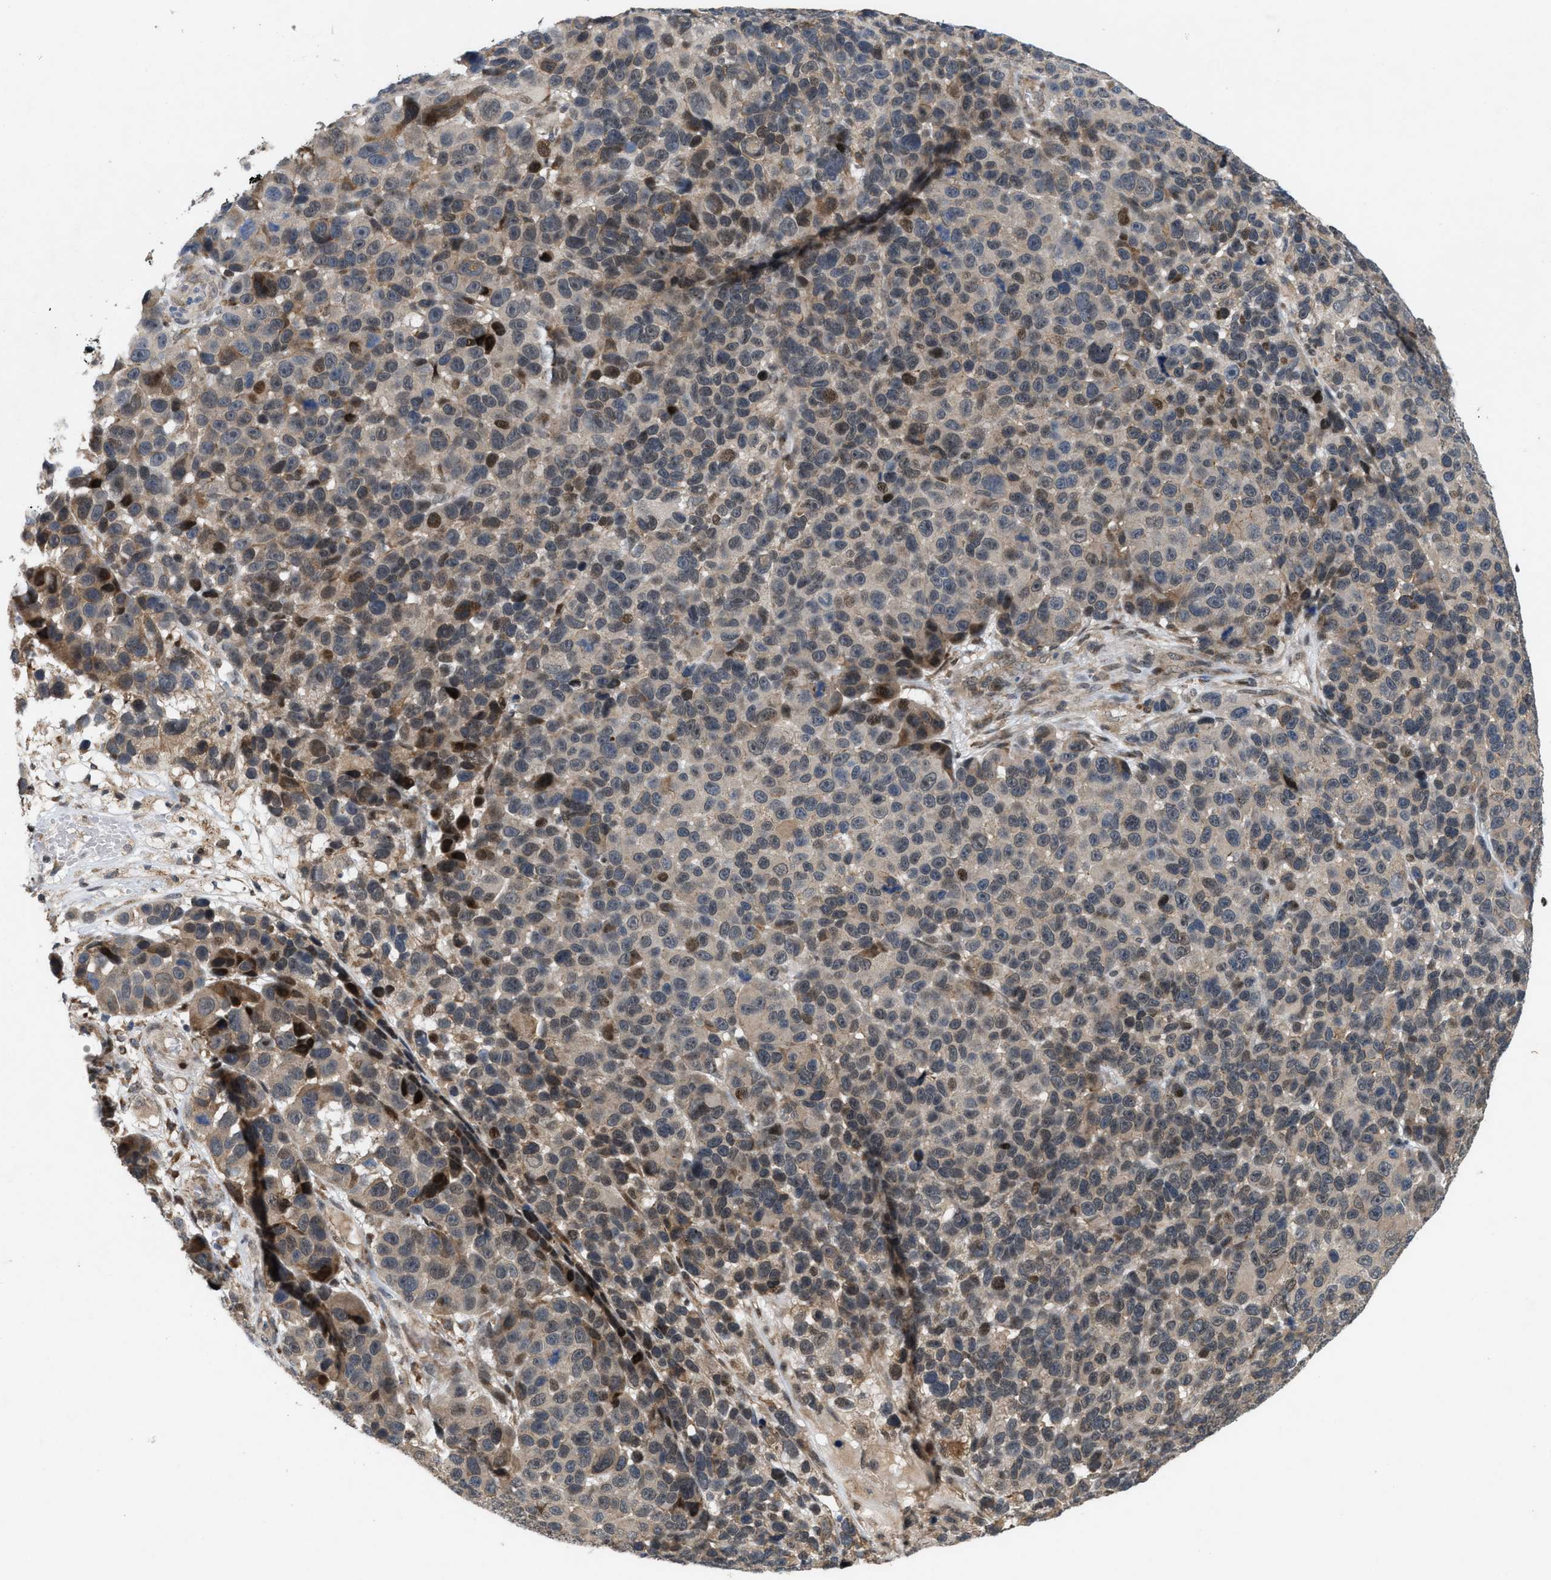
{"staining": {"intensity": "weak", "quantity": "25%-75%", "location": "cytoplasmic/membranous"}, "tissue": "melanoma", "cell_type": "Tumor cells", "image_type": "cancer", "snomed": [{"axis": "morphology", "description": "Malignant melanoma, NOS"}, {"axis": "topography", "description": "Skin"}], "caption": "Tumor cells display low levels of weak cytoplasmic/membranous staining in about 25%-75% of cells in malignant melanoma. The staining is performed using DAB brown chromogen to label protein expression. The nuclei are counter-stained blue using hematoxylin.", "gene": "MFSD6", "patient": {"sex": "male", "age": 53}}